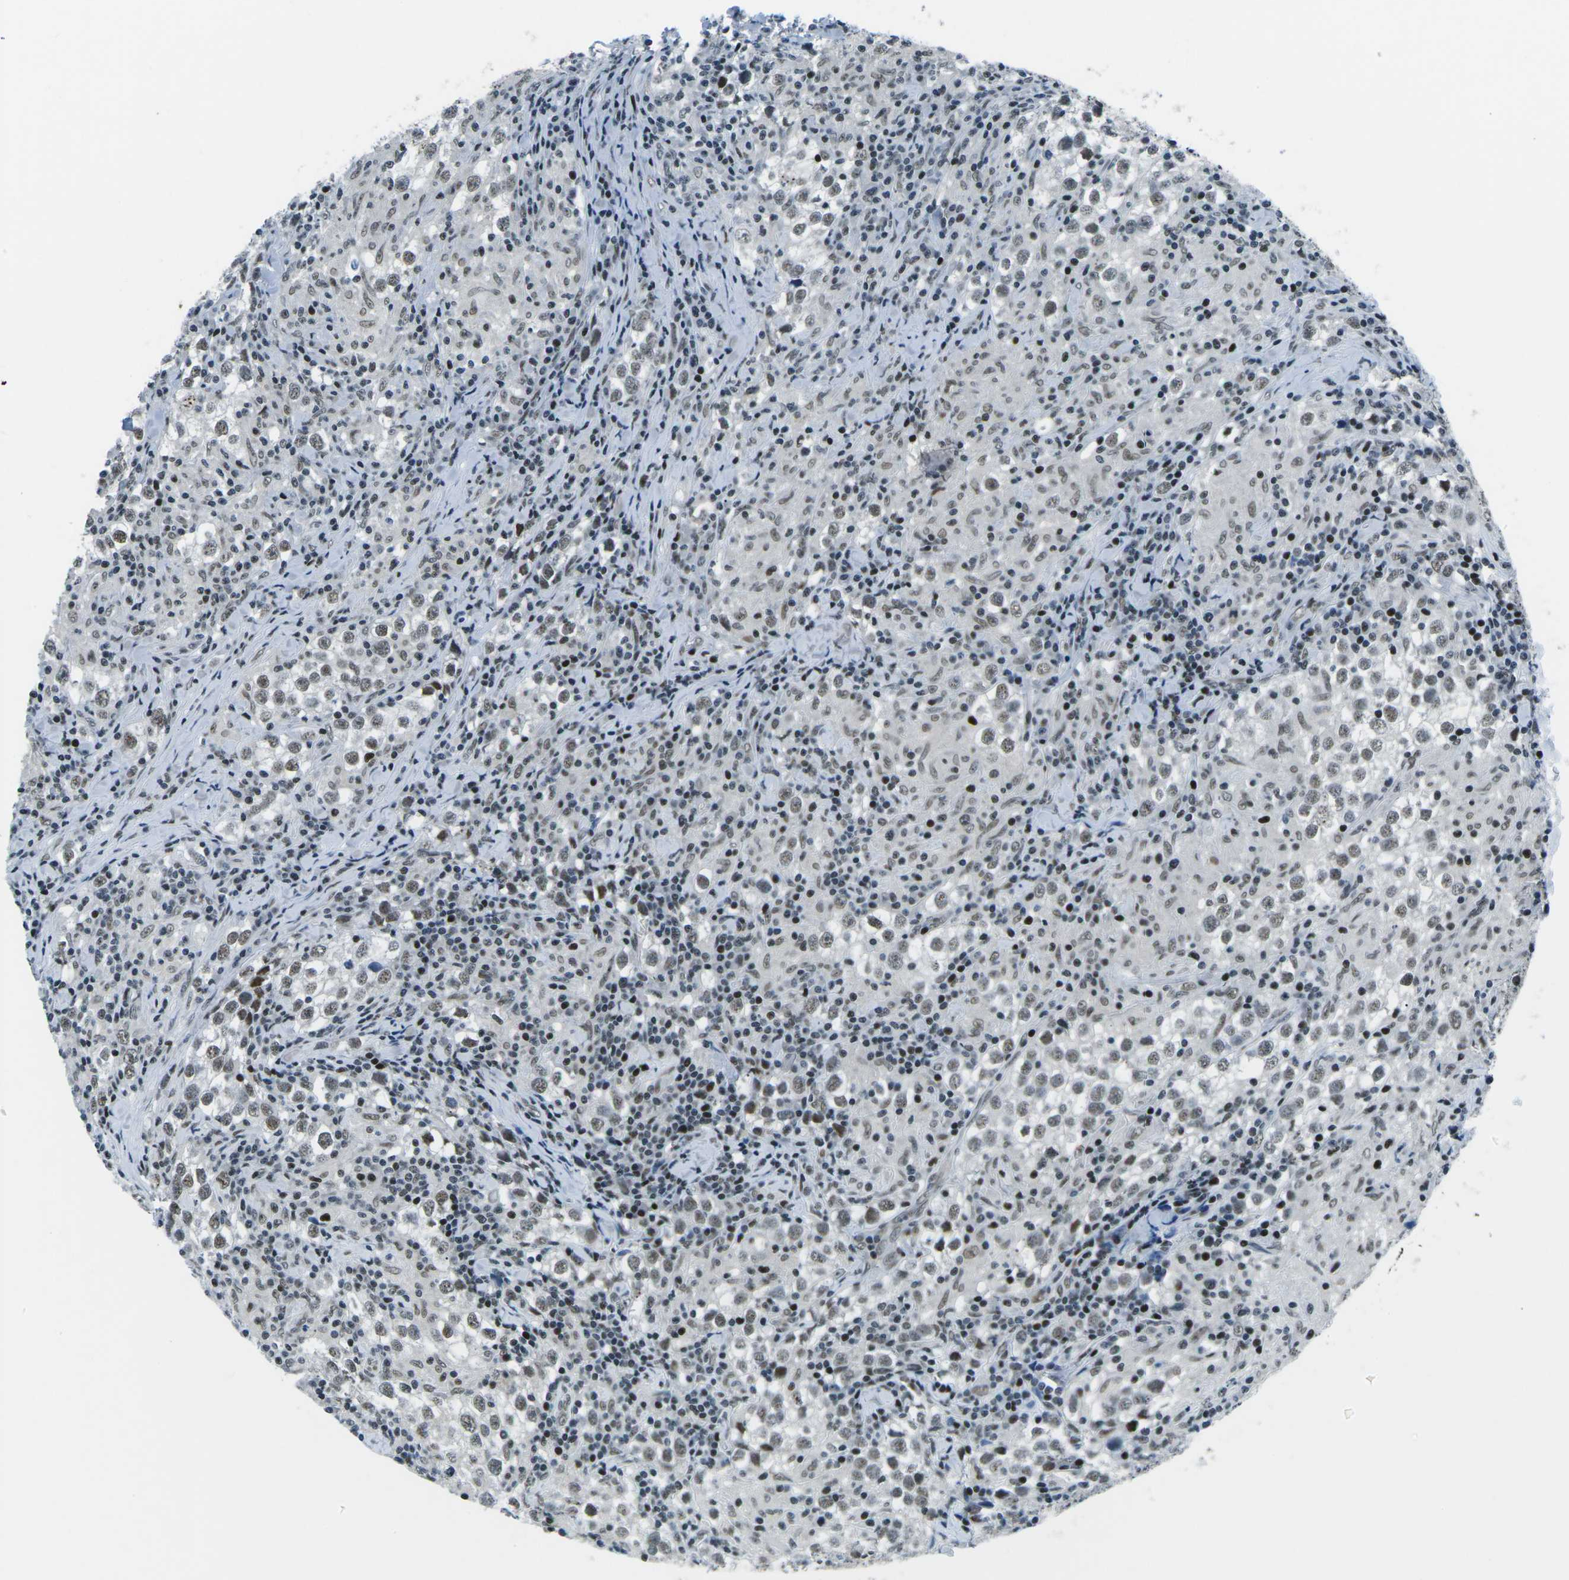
{"staining": {"intensity": "weak", "quantity": ">75%", "location": "nuclear"}, "tissue": "testis cancer", "cell_type": "Tumor cells", "image_type": "cancer", "snomed": [{"axis": "morphology", "description": "Seminoma, NOS"}, {"axis": "morphology", "description": "Carcinoma, Embryonal, NOS"}, {"axis": "topography", "description": "Testis"}], "caption": "Approximately >75% of tumor cells in testis cancer exhibit weak nuclear protein staining as visualized by brown immunohistochemical staining.", "gene": "RBL2", "patient": {"sex": "male", "age": 36}}